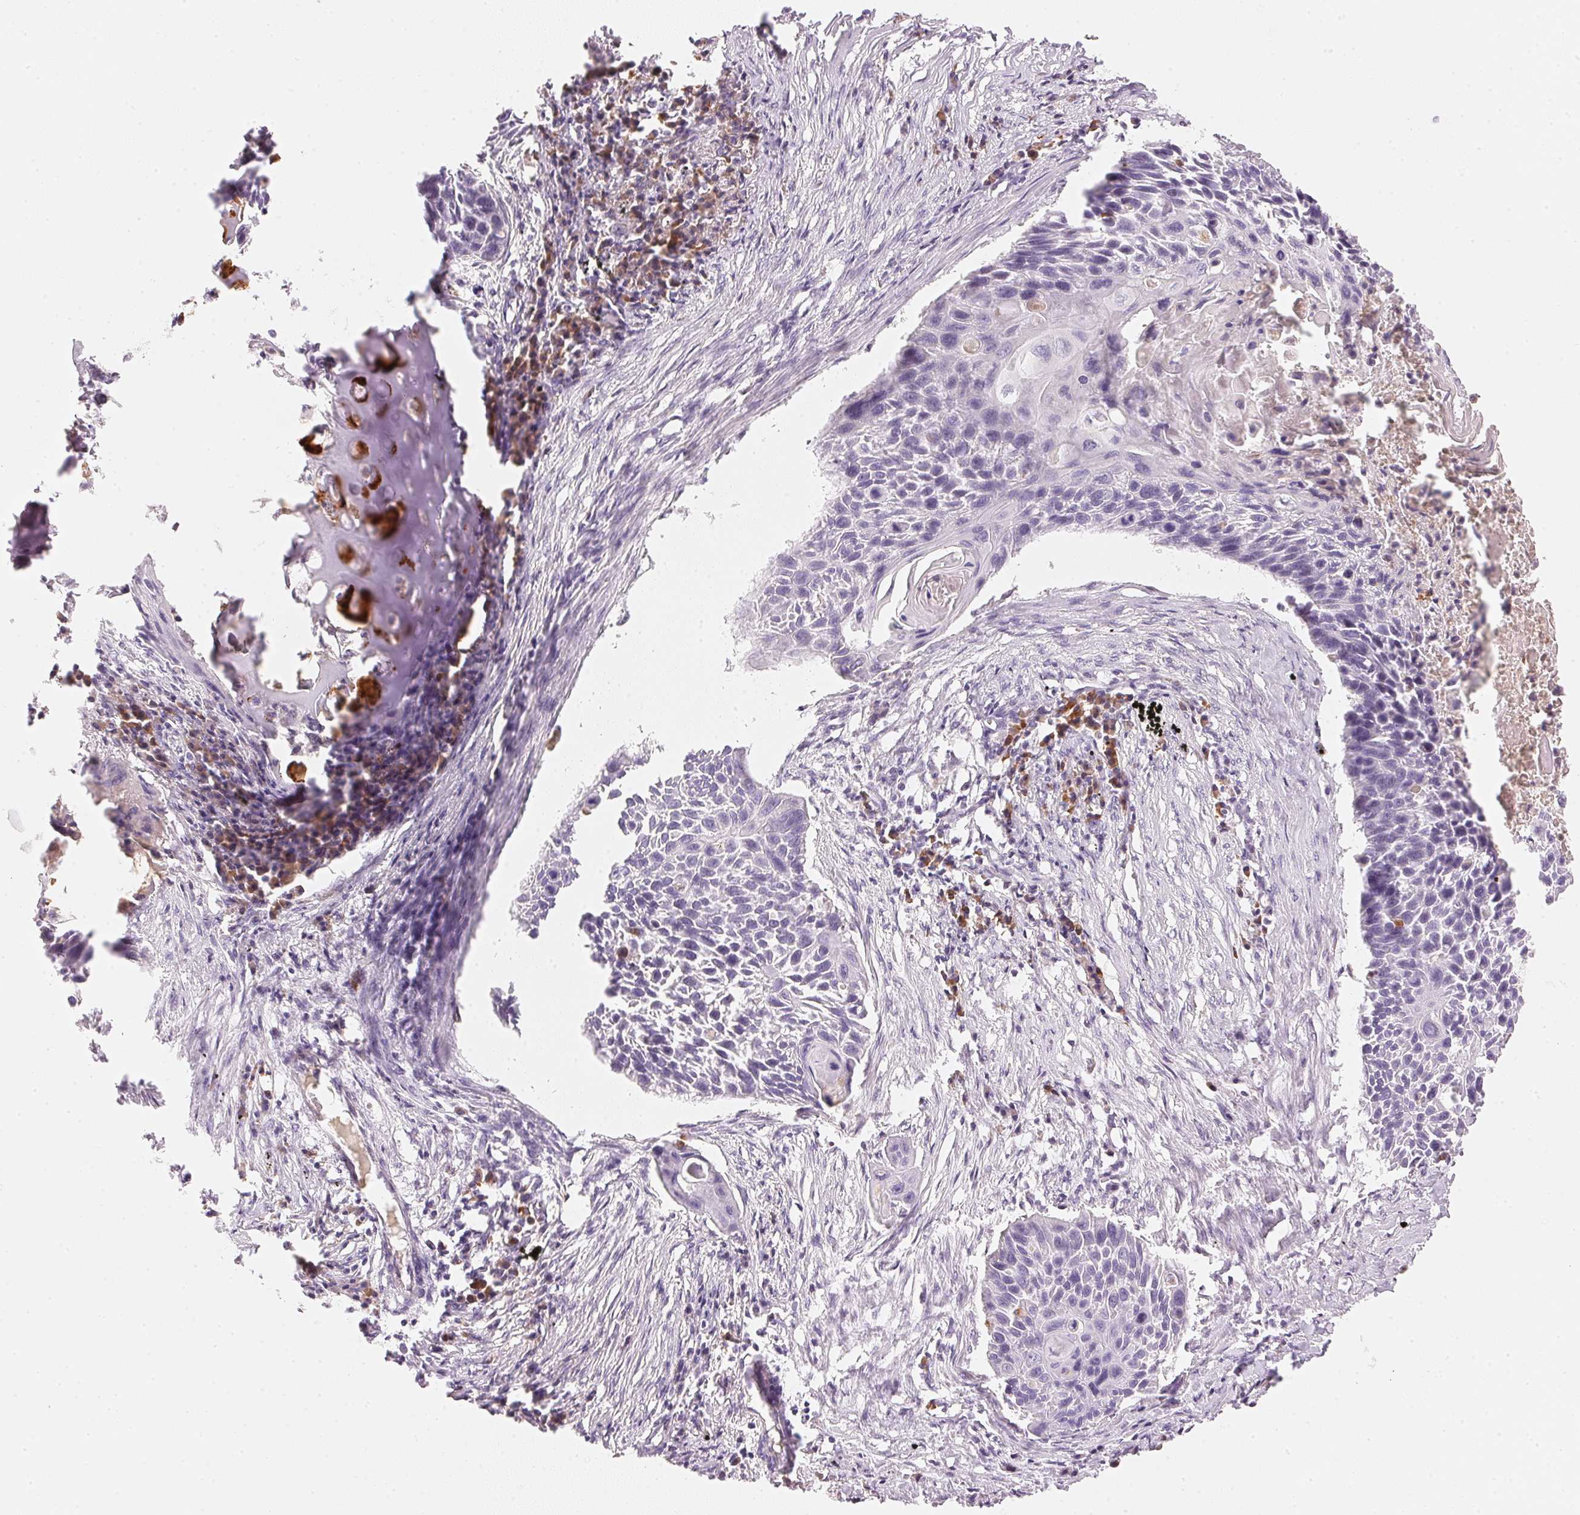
{"staining": {"intensity": "negative", "quantity": "none", "location": "none"}, "tissue": "lung cancer", "cell_type": "Tumor cells", "image_type": "cancer", "snomed": [{"axis": "morphology", "description": "Squamous cell carcinoma, NOS"}, {"axis": "topography", "description": "Lung"}], "caption": "The IHC photomicrograph has no significant staining in tumor cells of lung cancer tissue. Brightfield microscopy of IHC stained with DAB (brown) and hematoxylin (blue), captured at high magnification.", "gene": "RMDN2", "patient": {"sex": "male", "age": 78}}